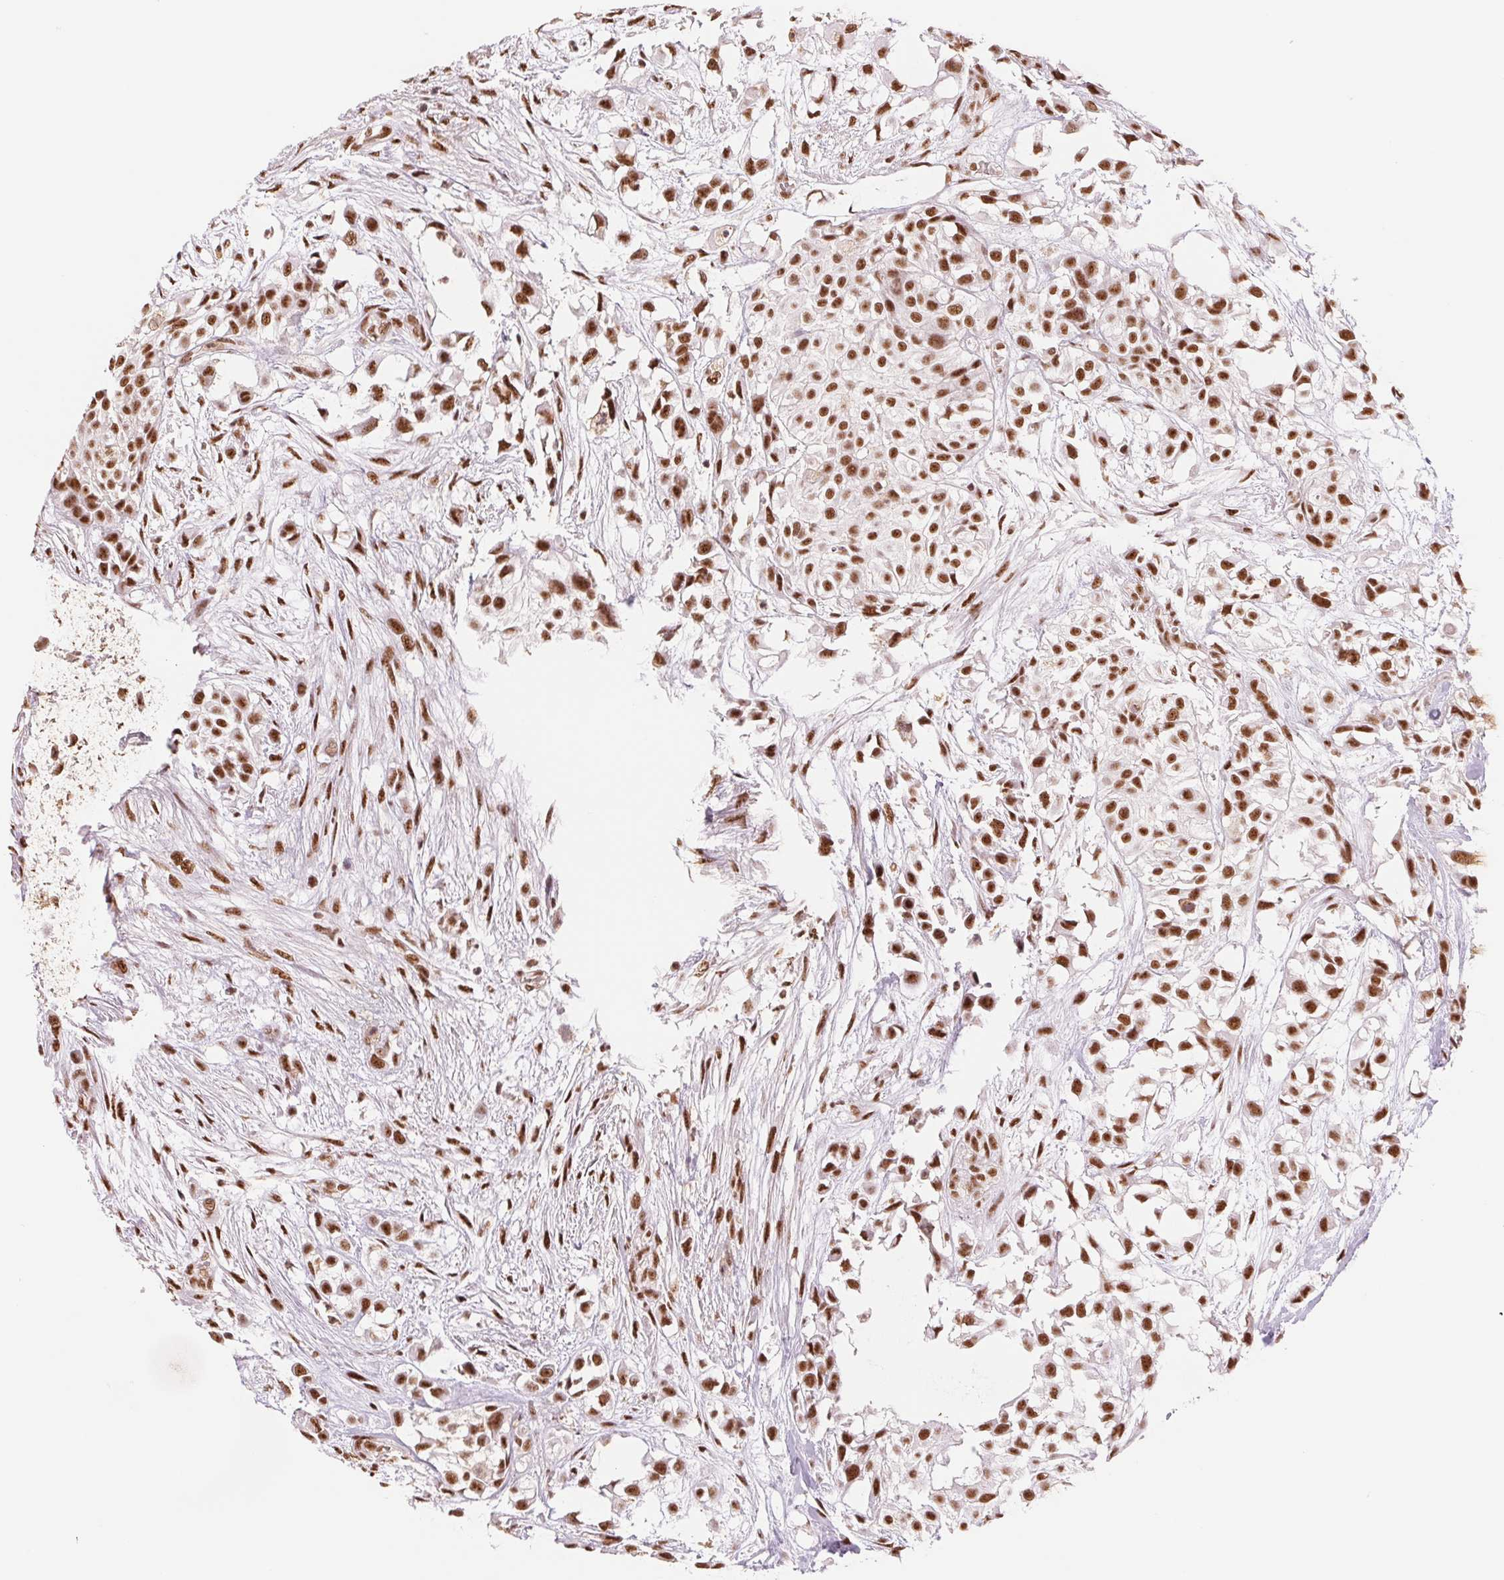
{"staining": {"intensity": "strong", "quantity": ">75%", "location": "nuclear"}, "tissue": "urothelial cancer", "cell_type": "Tumor cells", "image_type": "cancer", "snomed": [{"axis": "morphology", "description": "Urothelial carcinoma, High grade"}, {"axis": "topography", "description": "Urinary bladder"}], "caption": "DAB immunohistochemical staining of high-grade urothelial carcinoma demonstrates strong nuclear protein staining in approximately >75% of tumor cells. (DAB IHC with brightfield microscopy, high magnification).", "gene": "SREK1", "patient": {"sex": "male", "age": 56}}